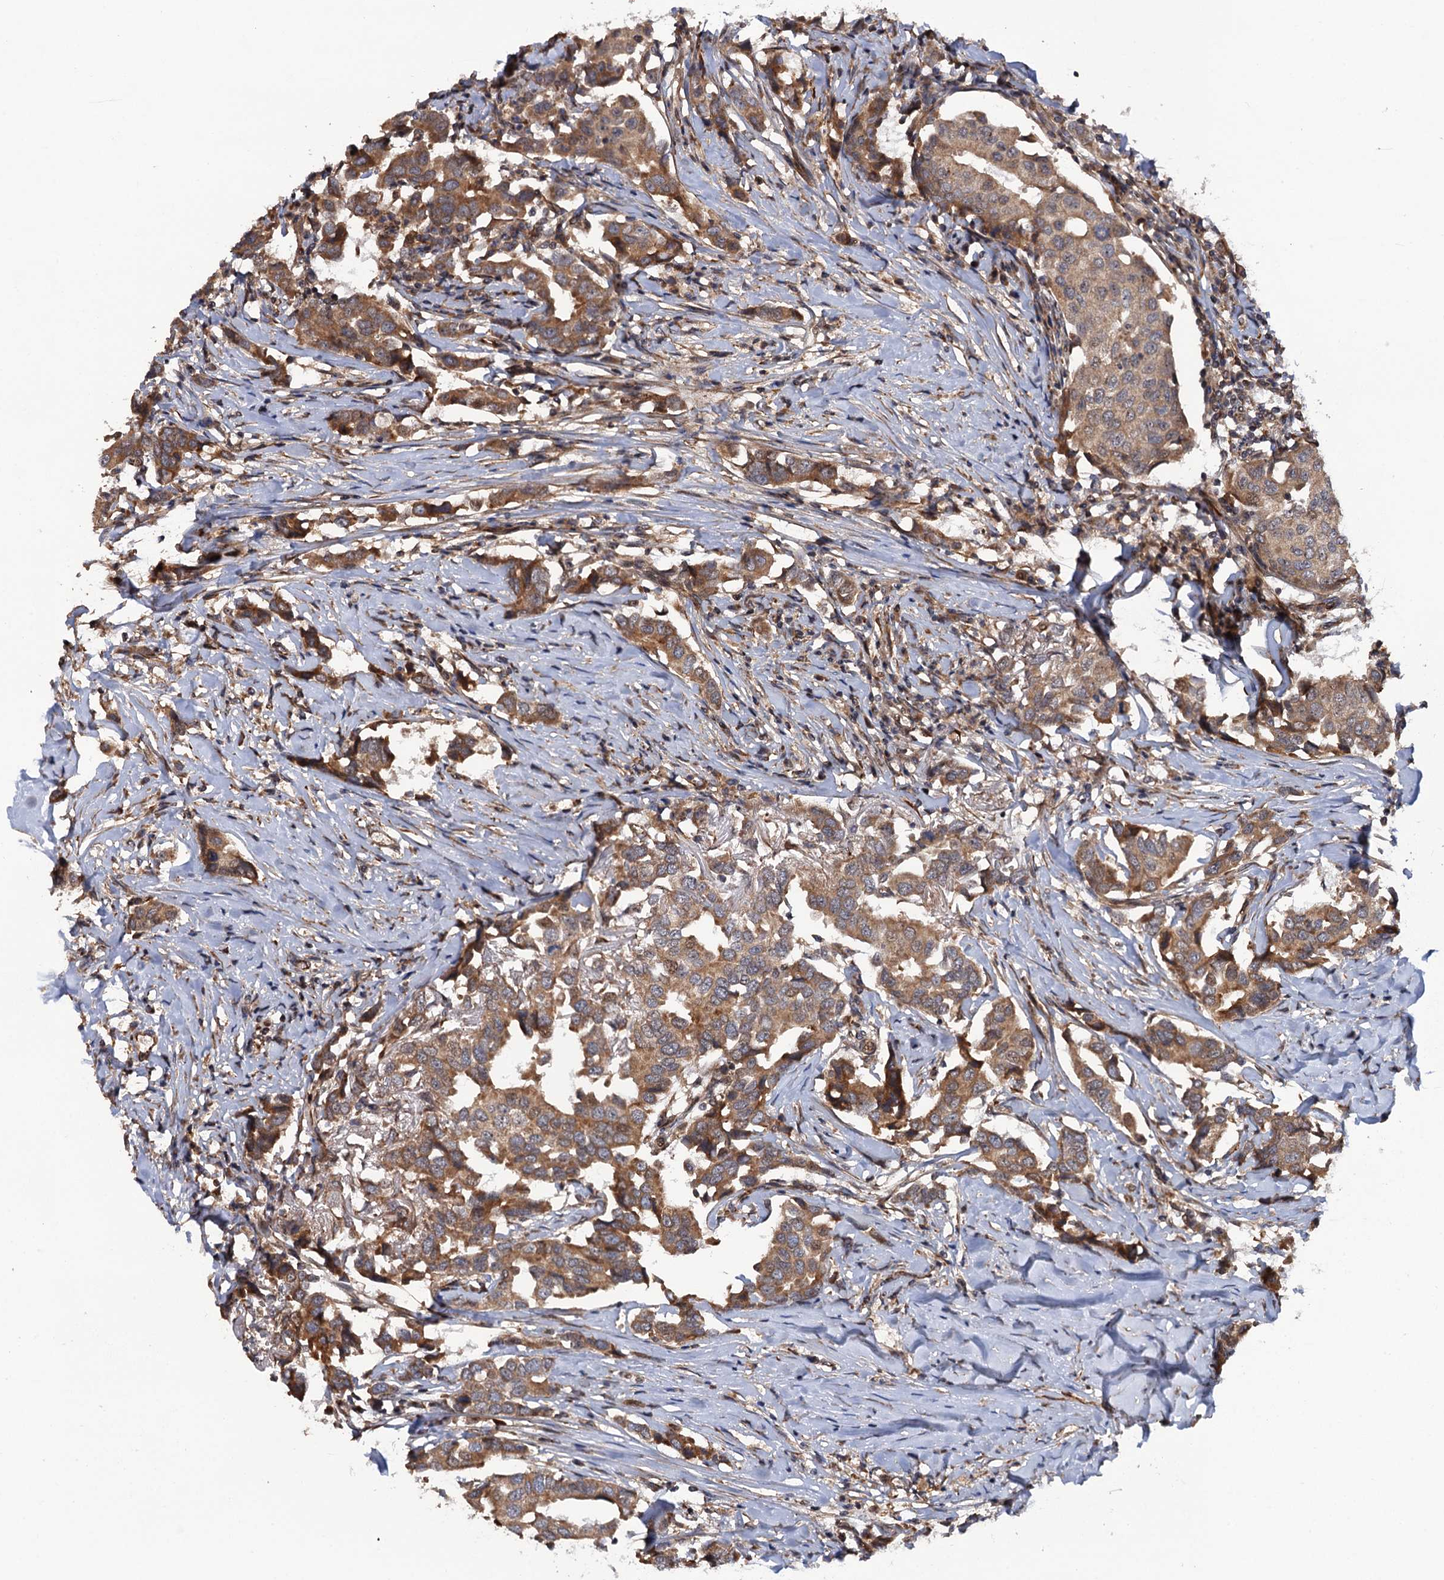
{"staining": {"intensity": "moderate", "quantity": ">75%", "location": "cytoplasmic/membranous"}, "tissue": "breast cancer", "cell_type": "Tumor cells", "image_type": "cancer", "snomed": [{"axis": "morphology", "description": "Duct carcinoma"}, {"axis": "topography", "description": "Breast"}], "caption": "Breast cancer stained with DAB immunohistochemistry (IHC) shows medium levels of moderate cytoplasmic/membranous expression in about >75% of tumor cells. (Stains: DAB (3,3'-diaminobenzidine) in brown, nuclei in blue, Microscopy: brightfield microscopy at high magnification).", "gene": "FSIP1", "patient": {"sex": "female", "age": 80}}